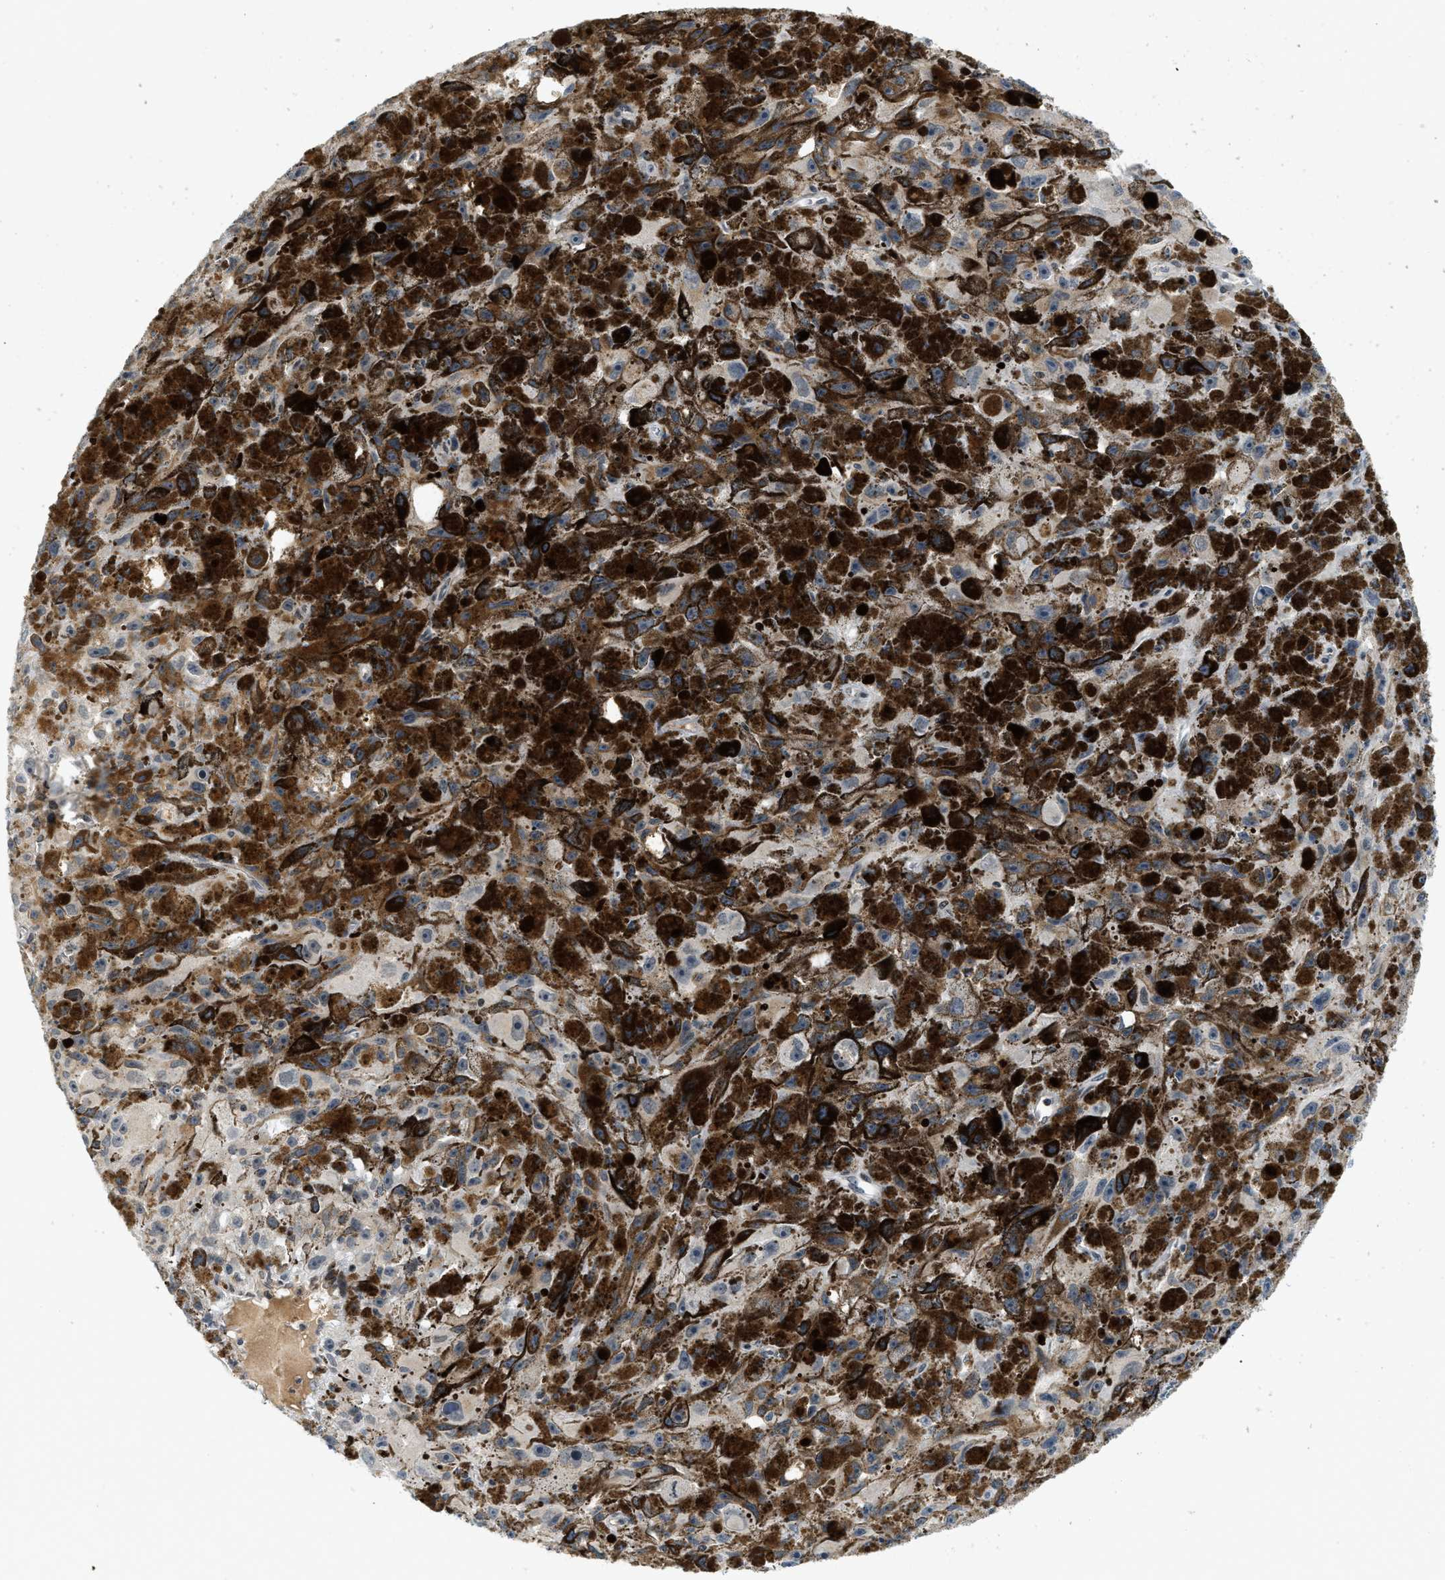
{"staining": {"intensity": "moderate", "quantity": ">75%", "location": "cytoplasmic/membranous"}, "tissue": "melanoma", "cell_type": "Tumor cells", "image_type": "cancer", "snomed": [{"axis": "morphology", "description": "Malignant melanoma, NOS"}, {"axis": "topography", "description": "Skin"}], "caption": "Melanoma stained for a protein displays moderate cytoplasmic/membranous positivity in tumor cells. The staining was performed using DAB (3,3'-diaminobenzidine), with brown indicating positive protein expression. Nuclei are stained blue with hematoxylin.", "gene": "KMT2A", "patient": {"sex": "female", "age": 104}}